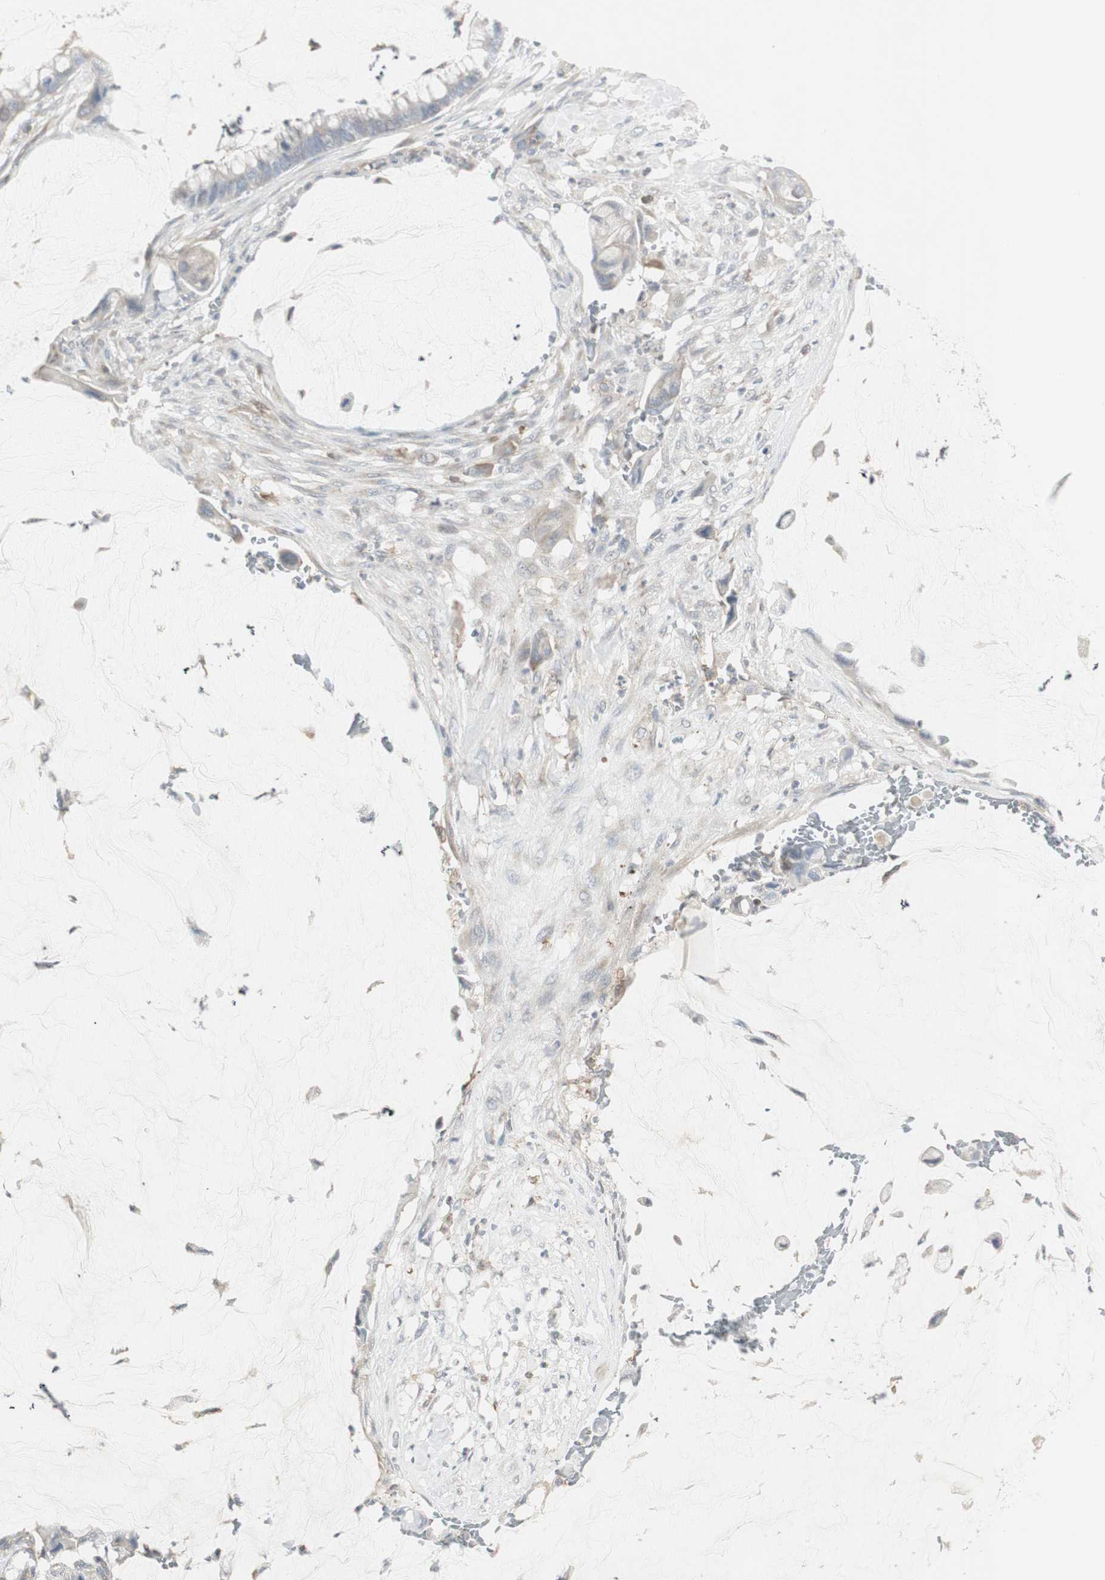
{"staining": {"intensity": "negative", "quantity": "none", "location": "none"}, "tissue": "pancreatic cancer", "cell_type": "Tumor cells", "image_type": "cancer", "snomed": [{"axis": "morphology", "description": "Adenocarcinoma, NOS"}, {"axis": "topography", "description": "Pancreas"}], "caption": "Human pancreatic cancer stained for a protein using immunohistochemistry (IHC) reveals no expression in tumor cells.", "gene": "MAP4K4", "patient": {"sex": "male", "age": 41}}